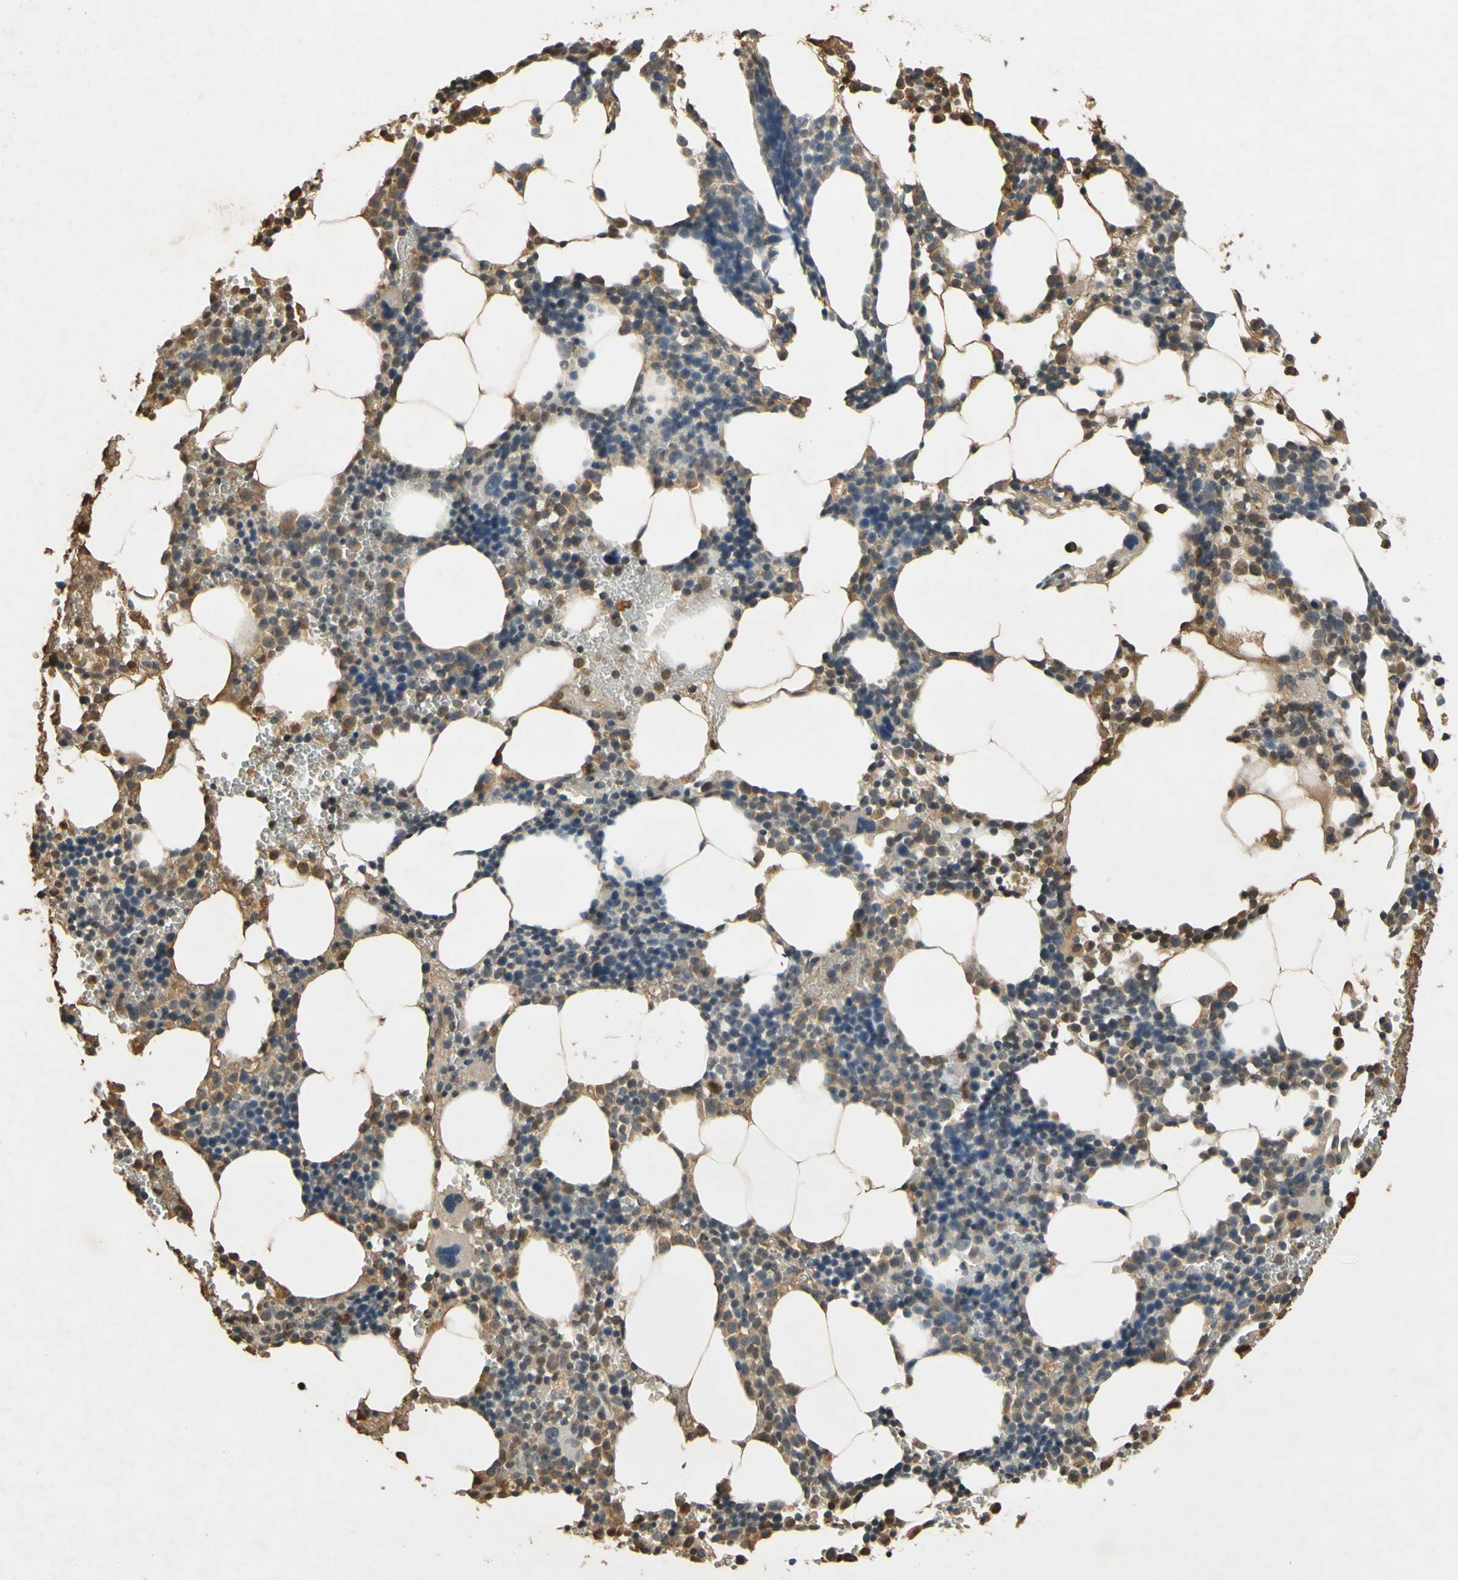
{"staining": {"intensity": "moderate", "quantity": "<25%", "location": "cytoplasmic/membranous"}, "tissue": "bone marrow", "cell_type": "Hematopoietic cells", "image_type": "normal", "snomed": [{"axis": "morphology", "description": "Normal tissue, NOS"}, {"axis": "morphology", "description": "Inflammation, NOS"}, {"axis": "topography", "description": "Bone marrow"}], "caption": "Immunohistochemistry (IHC) of normal human bone marrow demonstrates low levels of moderate cytoplasmic/membranous positivity in about <25% of hematopoietic cells. The staining was performed using DAB (3,3'-diaminobenzidine), with brown indicating positive protein expression. Nuclei are stained blue with hematoxylin.", "gene": "TIMP2", "patient": {"sex": "male", "age": 42}}